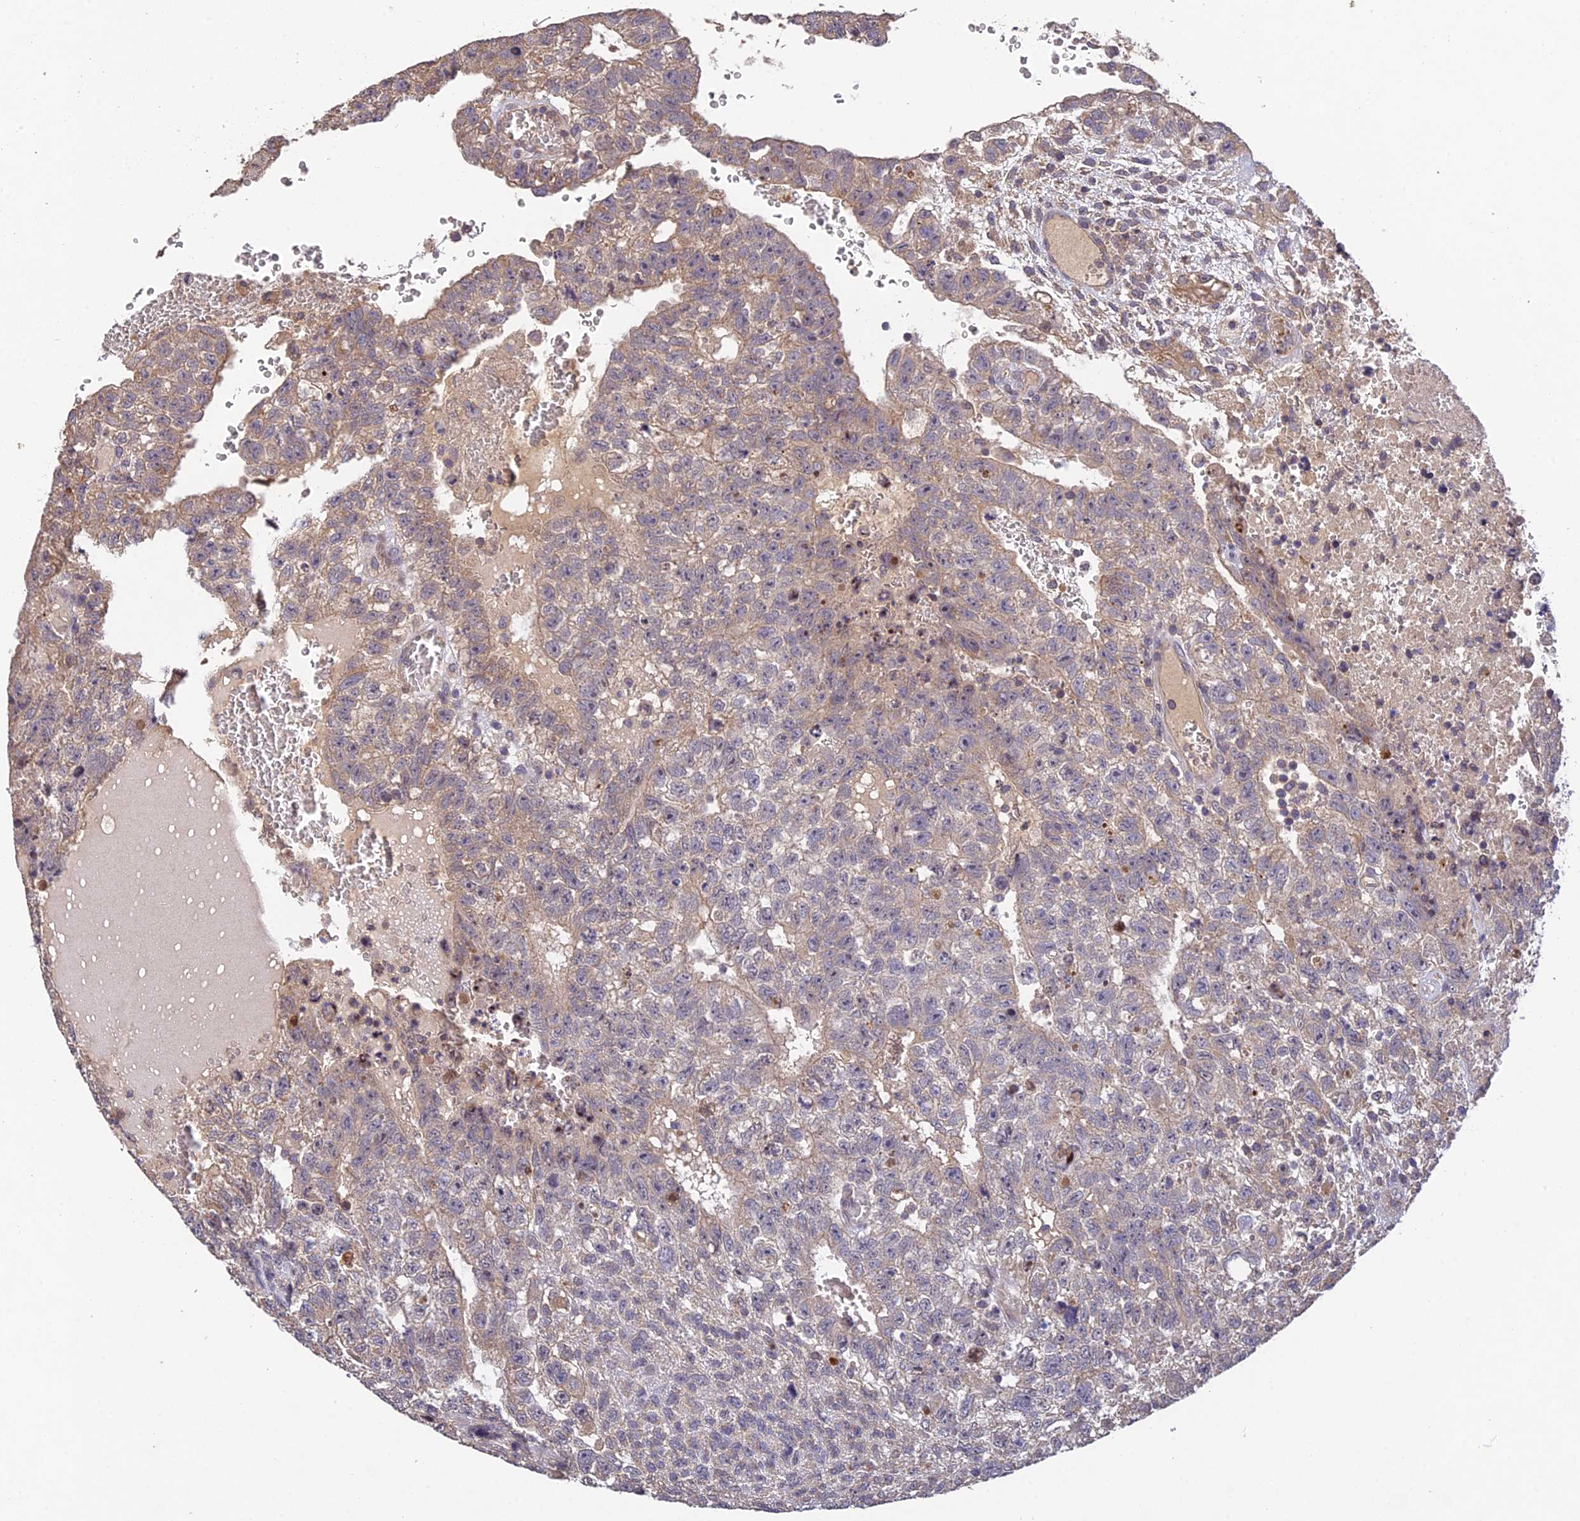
{"staining": {"intensity": "negative", "quantity": "none", "location": "none"}, "tissue": "testis cancer", "cell_type": "Tumor cells", "image_type": "cancer", "snomed": [{"axis": "morphology", "description": "Carcinoma, Embryonal, NOS"}, {"axis": "topography", "description": "Testis"}], "caption": "High power microscopy image of an immunohistochemistry micrograph of testis embryonal carcinoma, revealing no significant expression in tumor cells.", "gene": "DENND5B", "patient": {"sex": "male", "age": 26}}